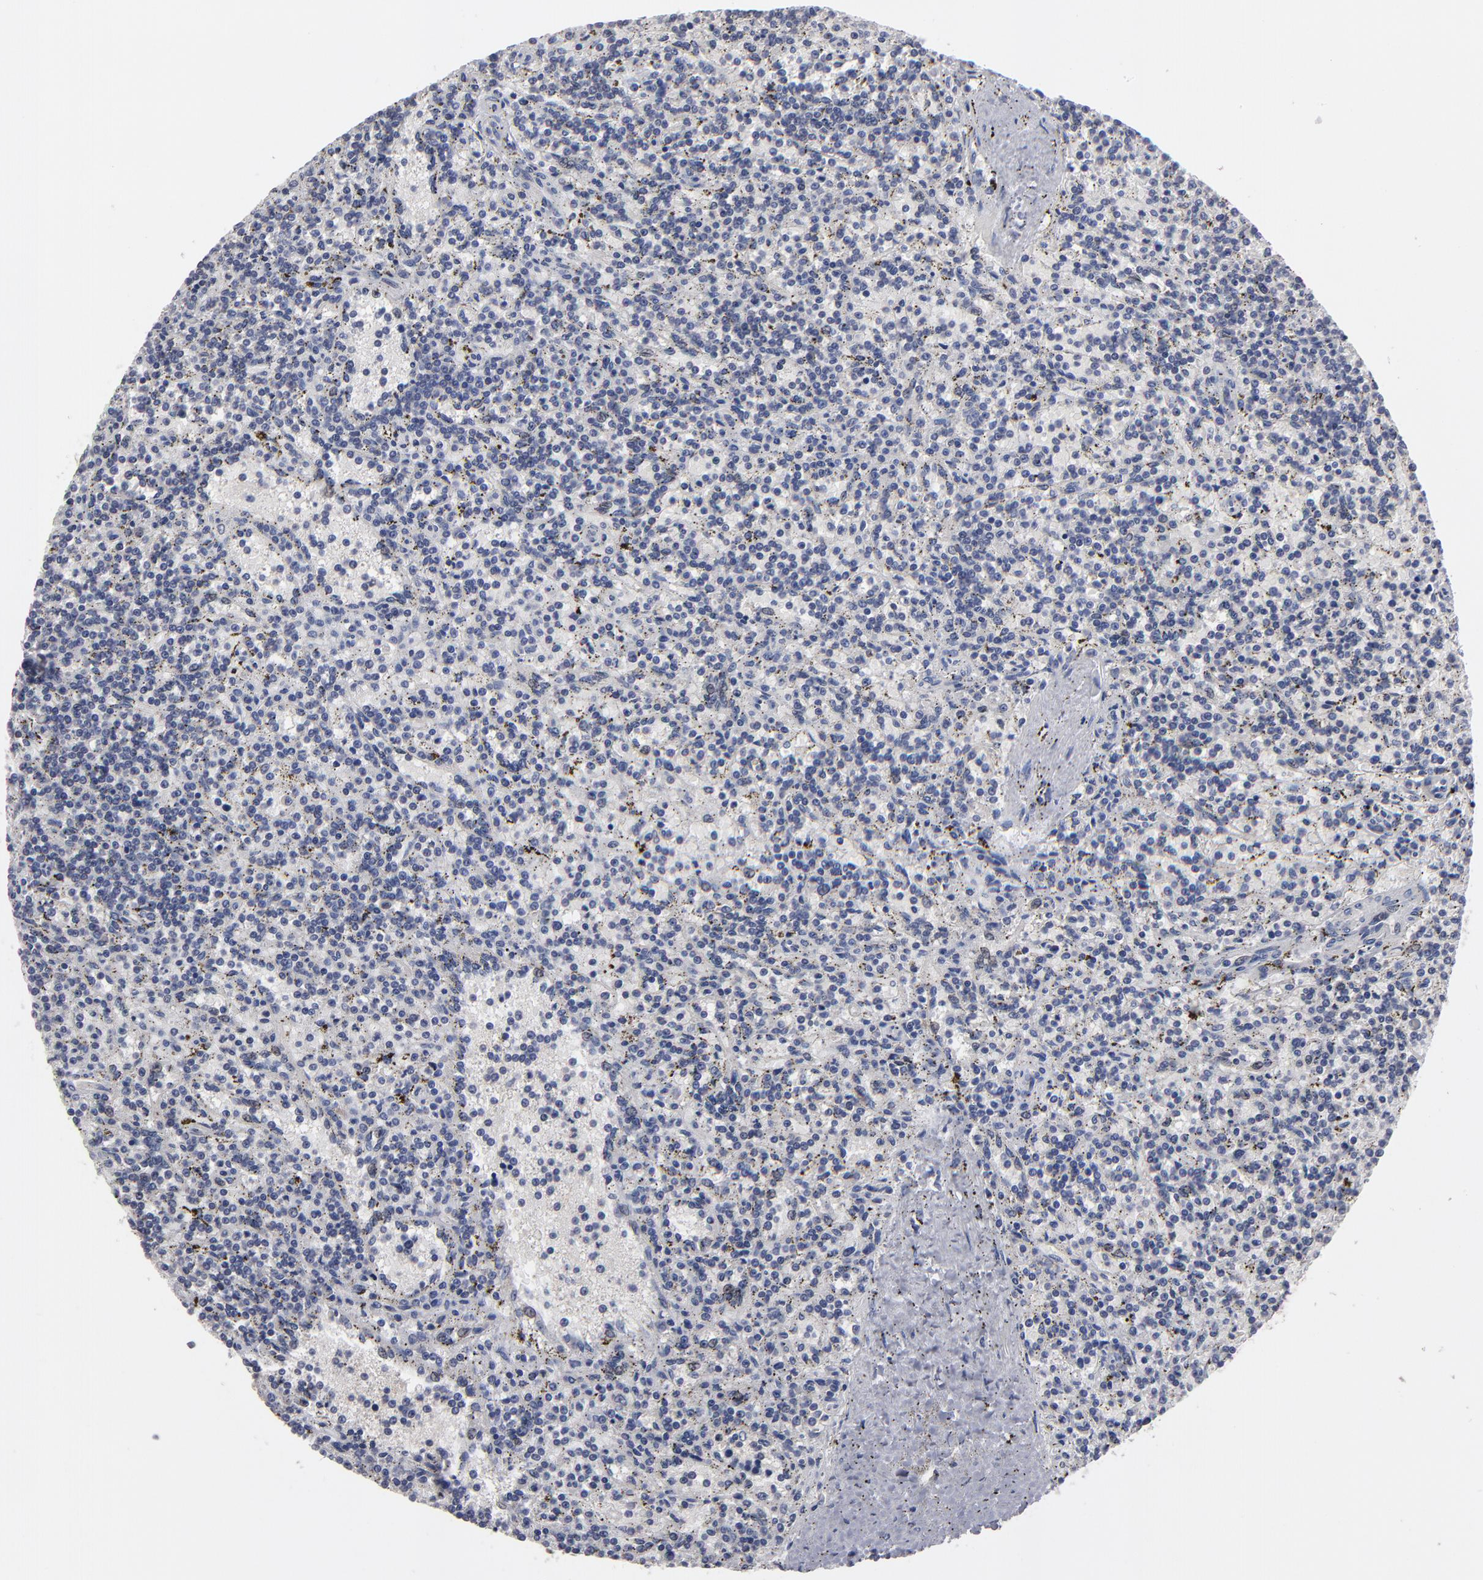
{"staining": {"intensity": "negative", "quantity": "none", "location": "none"}, "tissue": "lymphoma", "cell_type": "Tumor cells", "image_type": "cancer", "snomed": [{"axis": "morphology", "description": "Malignant lymphoma, non-Hodgkin's type, Low grade"}, {"axis": "topography", "description": "Spleen"}], "caption": "Protein analysis of lymphoma demonstrates no significant staining in tumor cells.", "gene": "CEP97", "patient": {"sex": "male", "age": 73}}